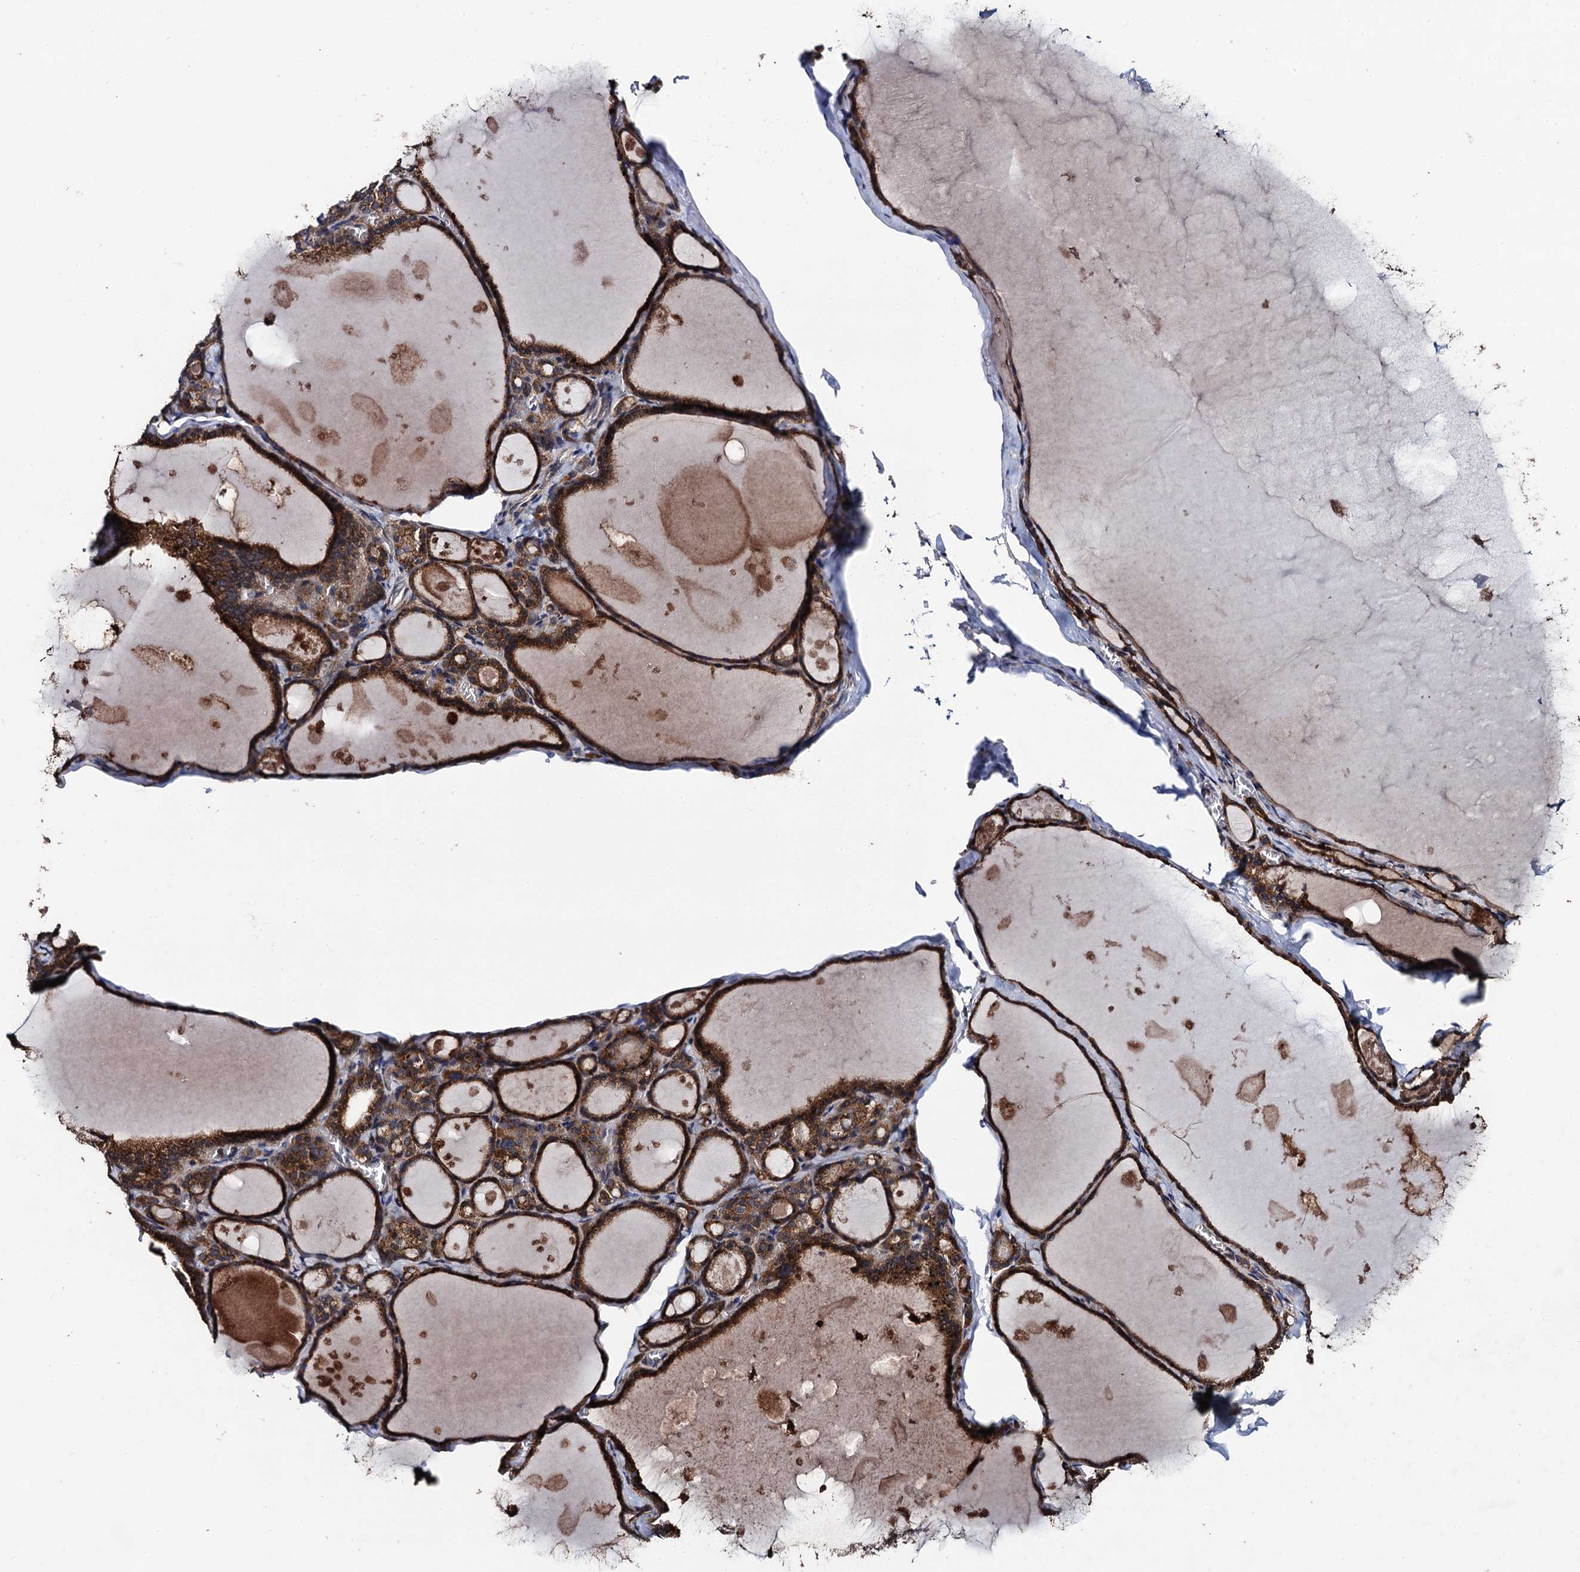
{"staining": {"intensity": "strong", "quantity": ">75%", "location": "cytoplasmic/membranous"}, "tissue": "thyroid gland", "cell_type": "Glandular cells", "image_type": "normal", "snomed": [{"axis": "morphology", "description": "Normal tissue, NOS"}, {"axis": "topography", "description": "Thyroid gland"}], "caption": "The photomicrograph exhibits staining of normal thyroid gland, revealing strong cytoplasmic/membranous protein expression (brown color) within glandular cells.", "gene": "PPTC7", "patient": {"sex": "male", "age": 56}}